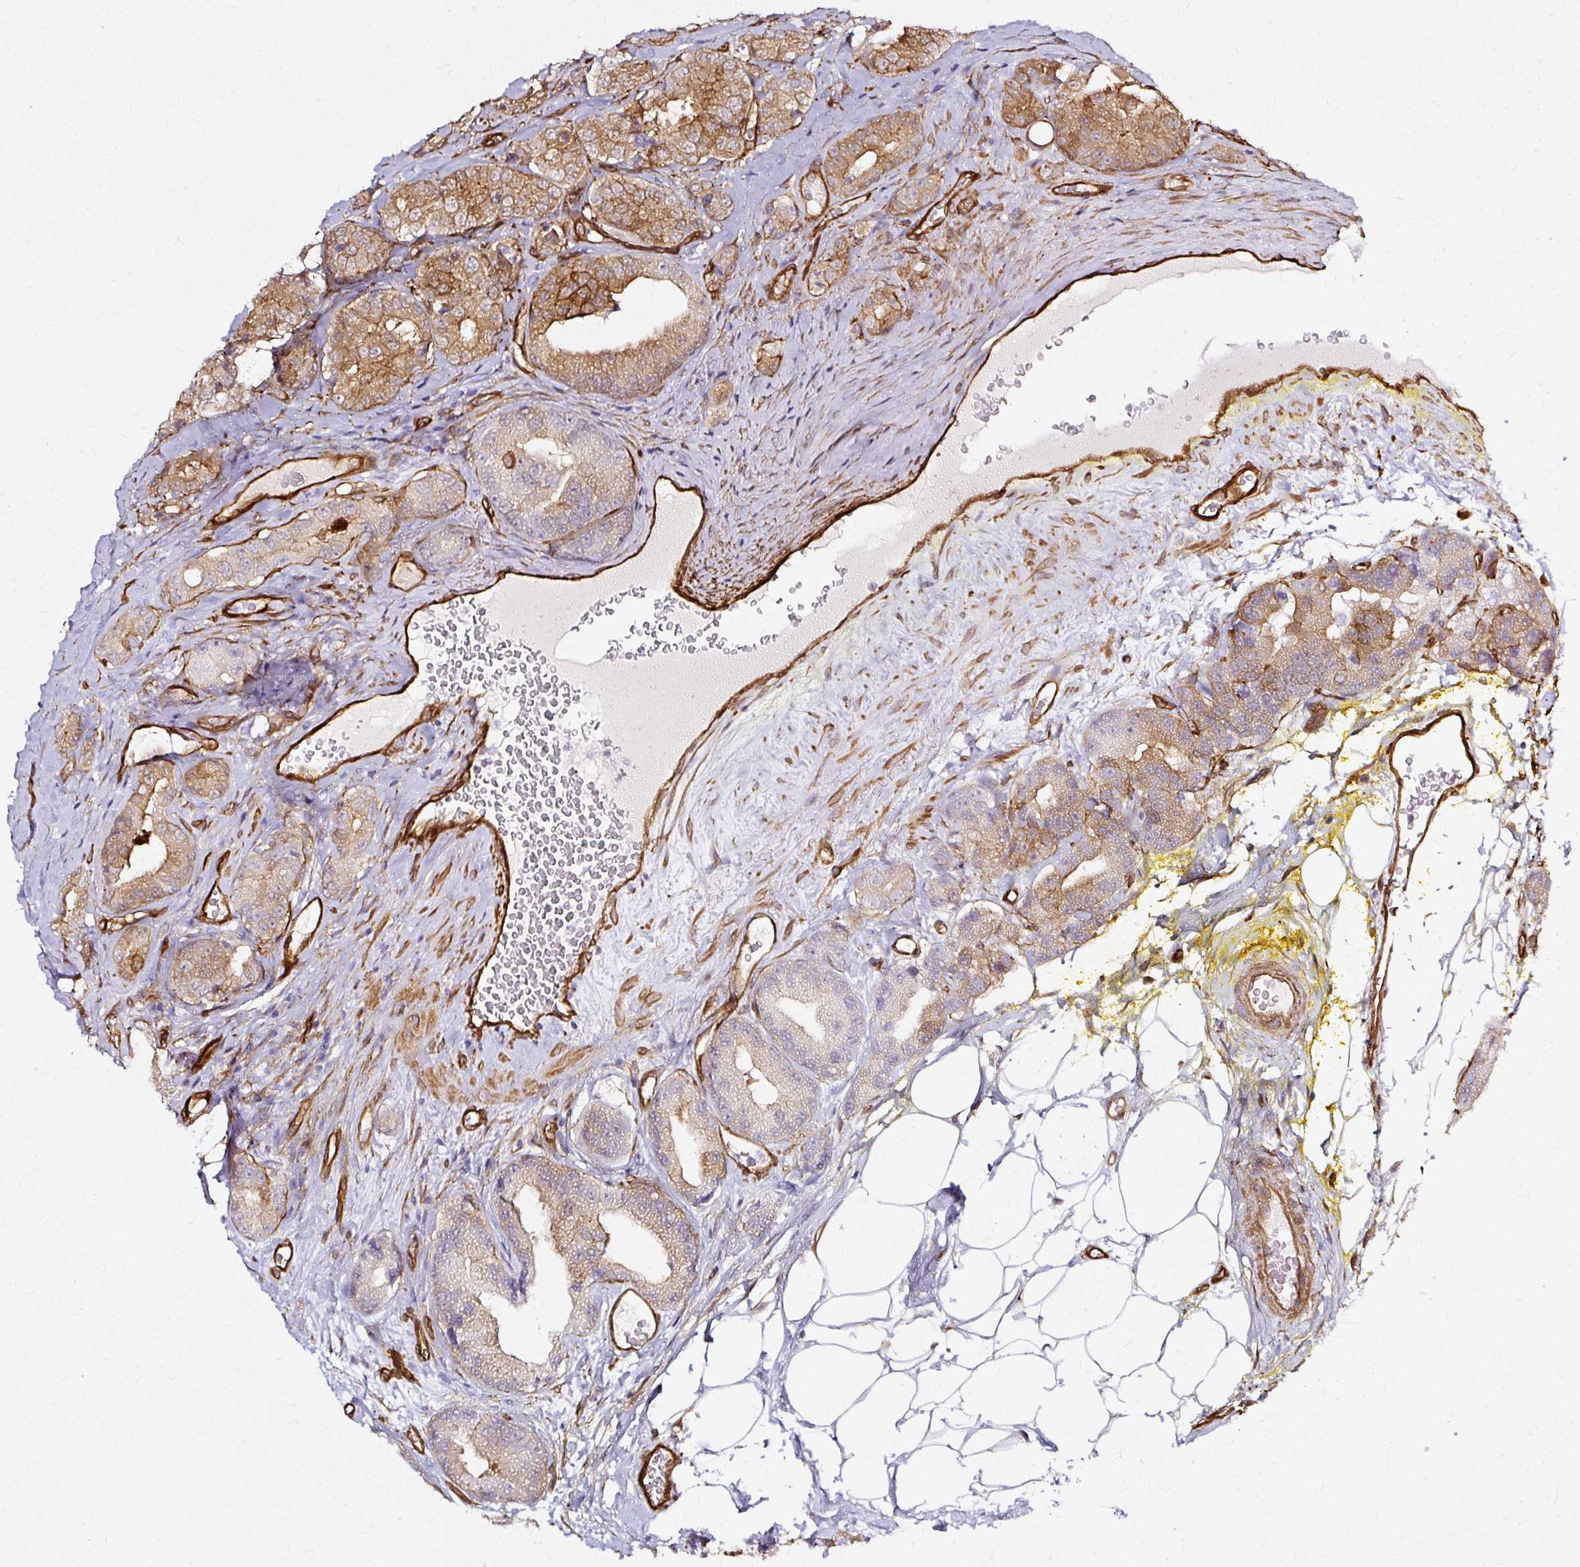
{"staining": {"intensity": "moderate", "quantity": ">75%", "location": "cytoplasmic/membranous"}, "tissue": "prostate cancer", "cell_type": "Tumor cells", "image_type": "cancer", "snomed": [{"axis": "morphology", "description": "Adenocarcinoma, High grade"}, {"axis": "topography", "description": "Prostate"}], "caption": "The image exhibits immunohistochemical staining of prostate cancer. There is moderate cytoplasmic/membranous positivity is appreciated in approximately >75% of tumor cells. Immunohistochemistry stains the protein of interest in brown and the nuclei are stained blue.", "gene": "CNN3", "patient": {"sex": "male", "age": 63}}